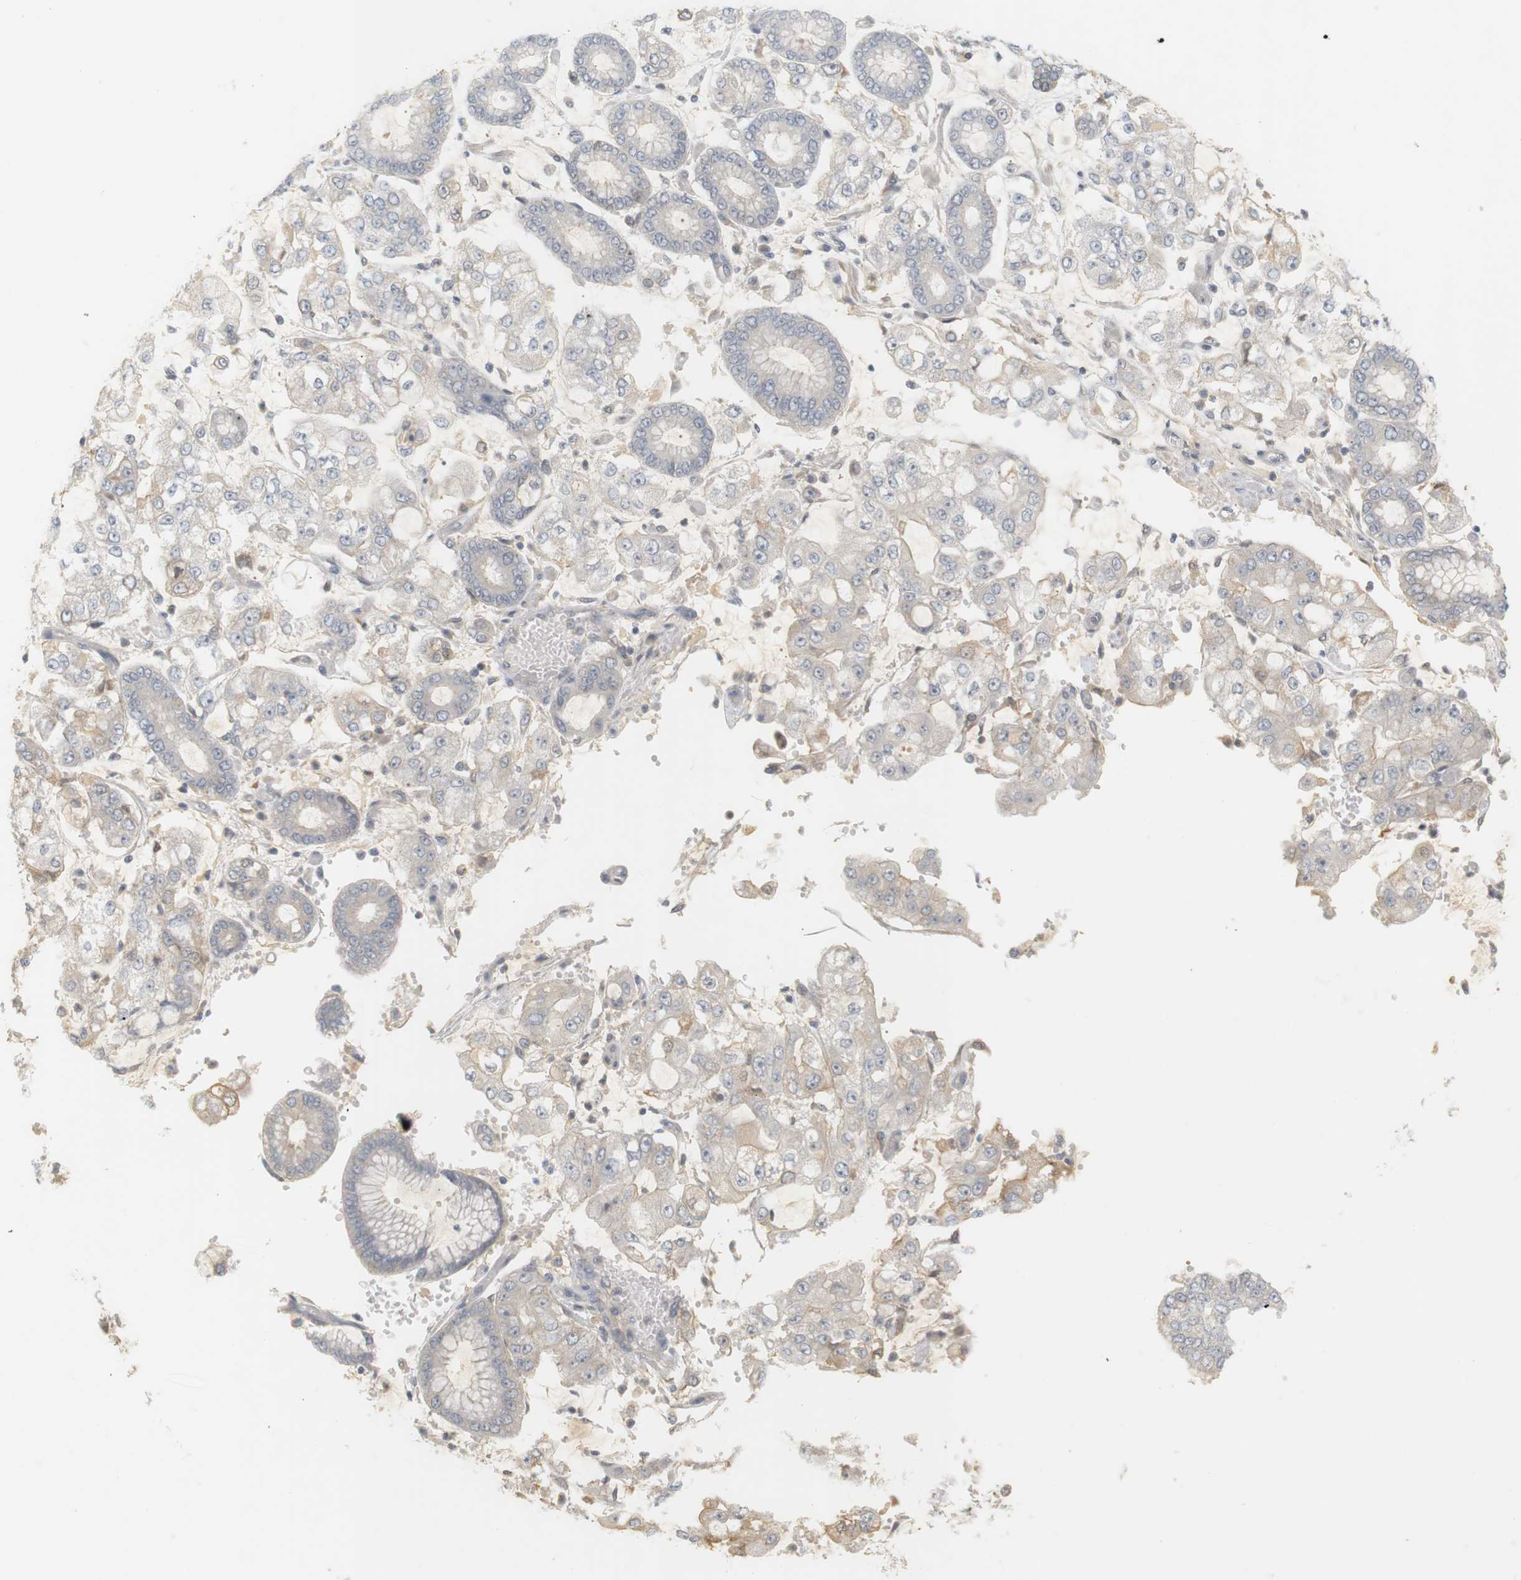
{"staining": {"intensity": "weak", "quantity": "<25%", "location": "cytoplasmic/membranous"}, "tissue": "stomach cancer", "cell_type": "Tumor cells", "image_type": "cancer", "snomed": [{"axis": "morphology", "description": "Adenocarcinoma, NOS"}, {"axis": "topography", "description": "Stomach"}], "caption": "A high-resolution photomicrograph shows IHC staining of stomach adenocarcinoma, which demonstrates no significant expression in tumor cells. (Immunohistochemistry, brightfield microscopy, high magnification).", "gene": "RTN3", "patient": {"sex": "male", "age": 76}}